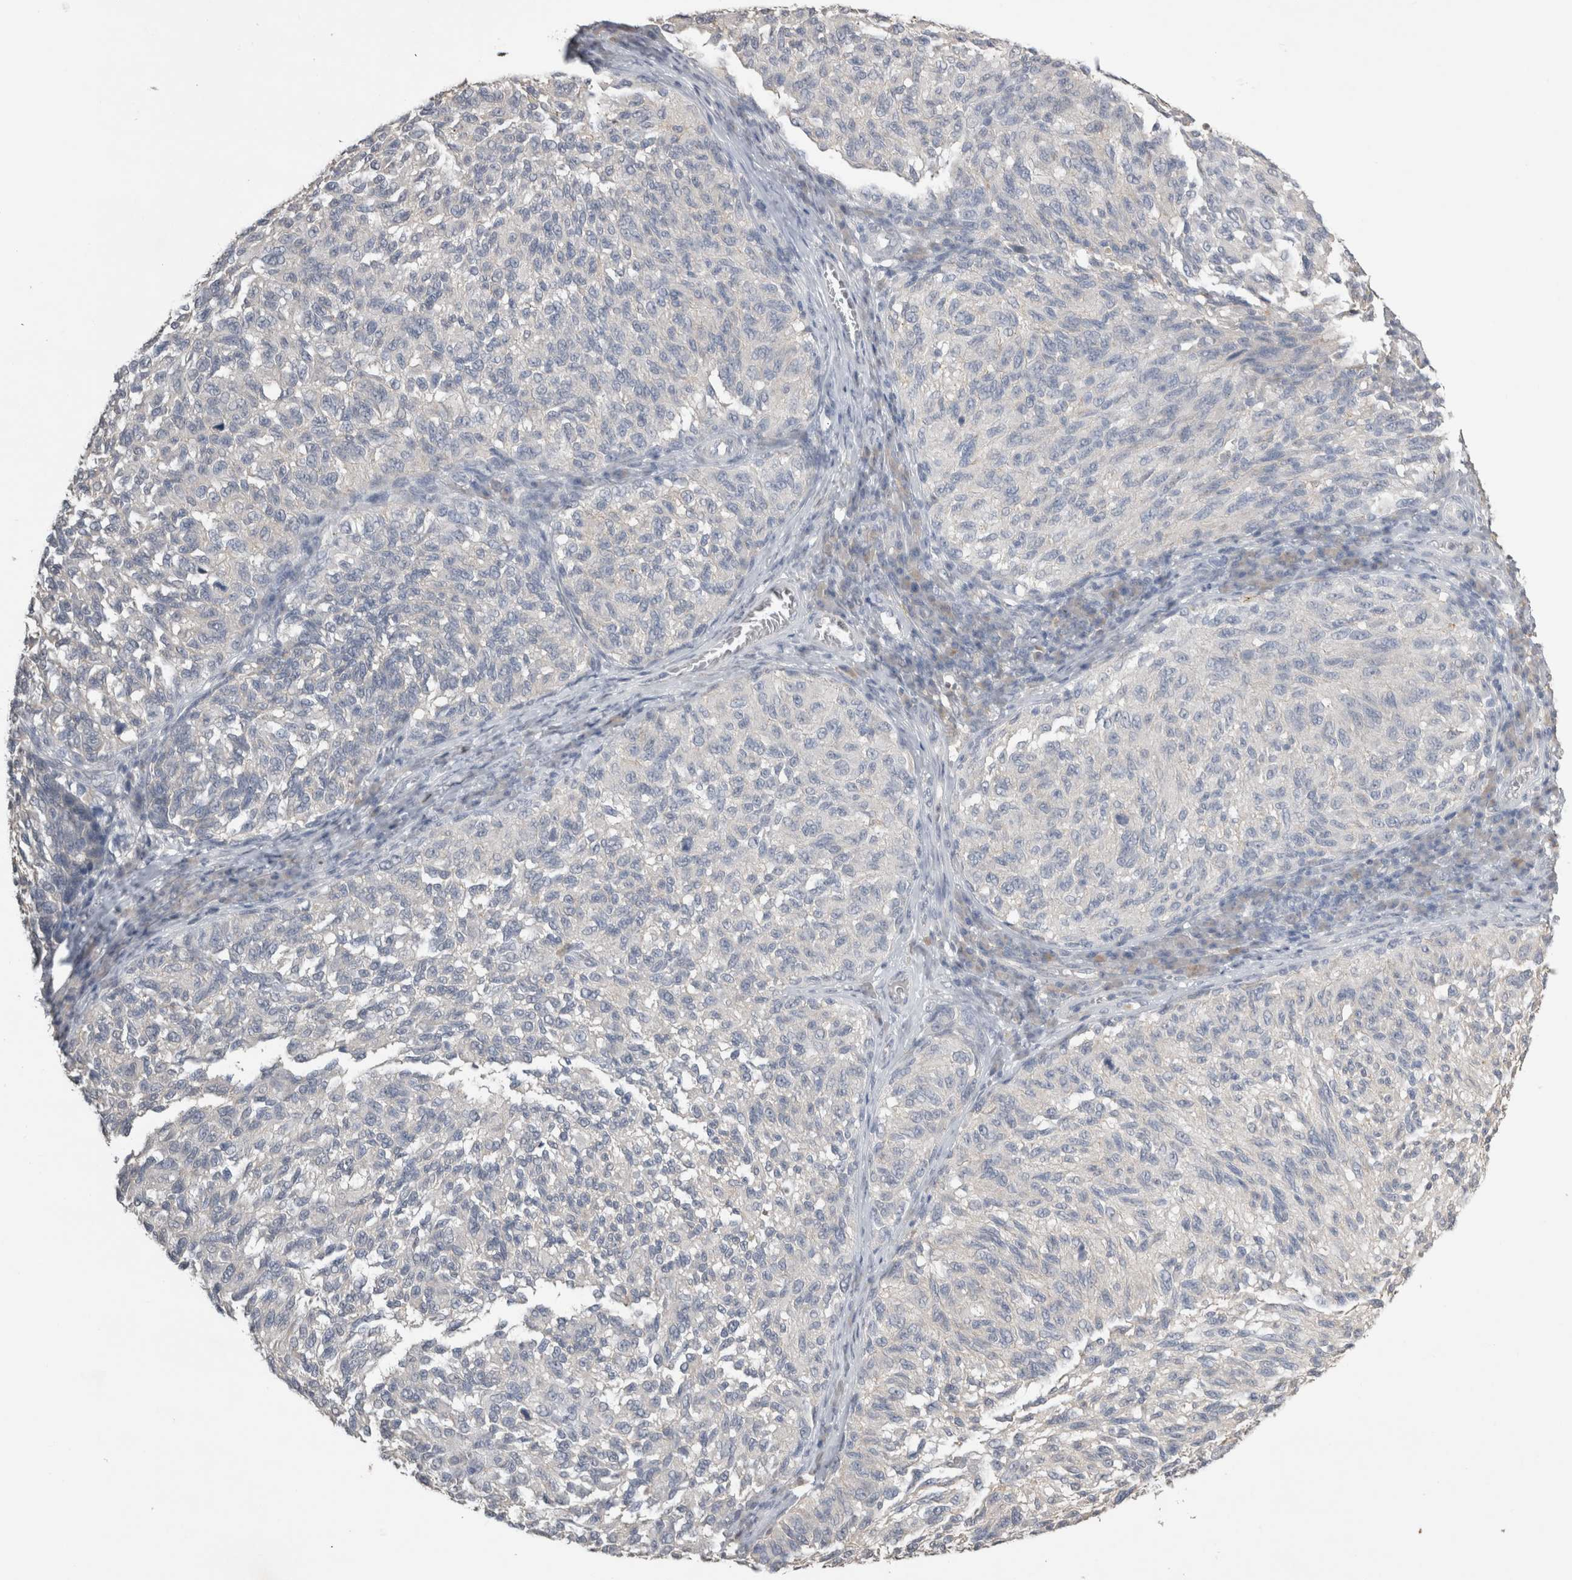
{"staining": {"intensity": "negative", "quantity": "none", "location": "none"}, "tissue": "melanoma", "cell_type": "Tumor cells", "image_type": "cancer", "snomed": [{"axis": "morphology", "description": "Malignant melanoma, NOS"}, {"axis": "topography", "description": "Skin"}], "caption": "Malignant melanoma was stained to show a protein in brown. There is no significant positivity in tumor cells.", "gene": "NAALADL2", "patient": {"sex": "female", "age": 73}}